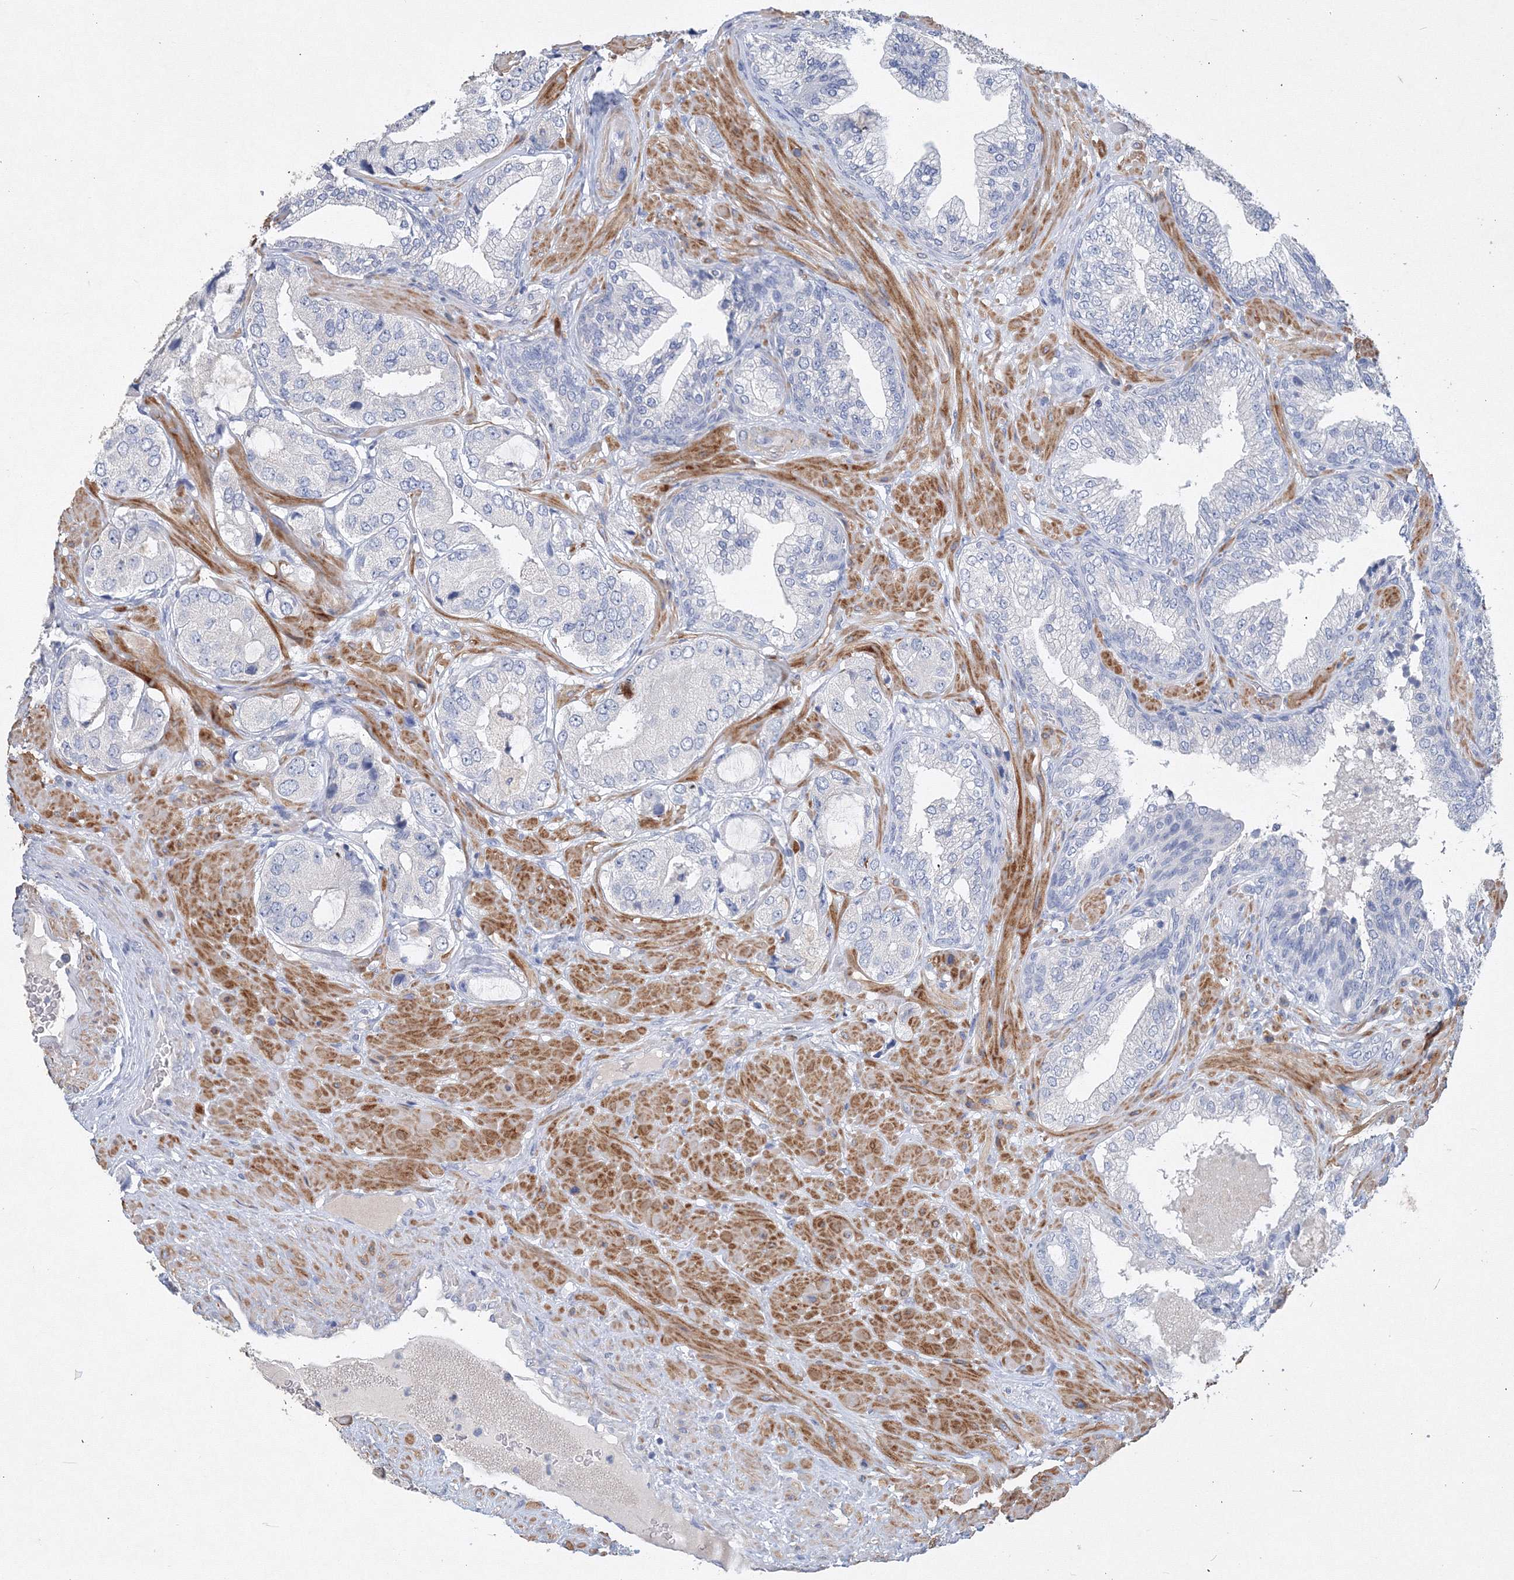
{"staining": {"intensity": "negative", "quantity": "none", "location": "none"}, "tissue": "prostate cancer", "cell_type": "Tumor cells", "image_type": "cancer", "snomed": [{"axis": "morphology", "description": "Adenocarcinoma, High grade"}, {"axis": "topography", "description": "Prostate"}], "caption": "The histopathology image shows no significant staining in tumor cells of prostate cancer.", "gene": "OSBPL6", "patient": {"sex": "male", "age": 59}}